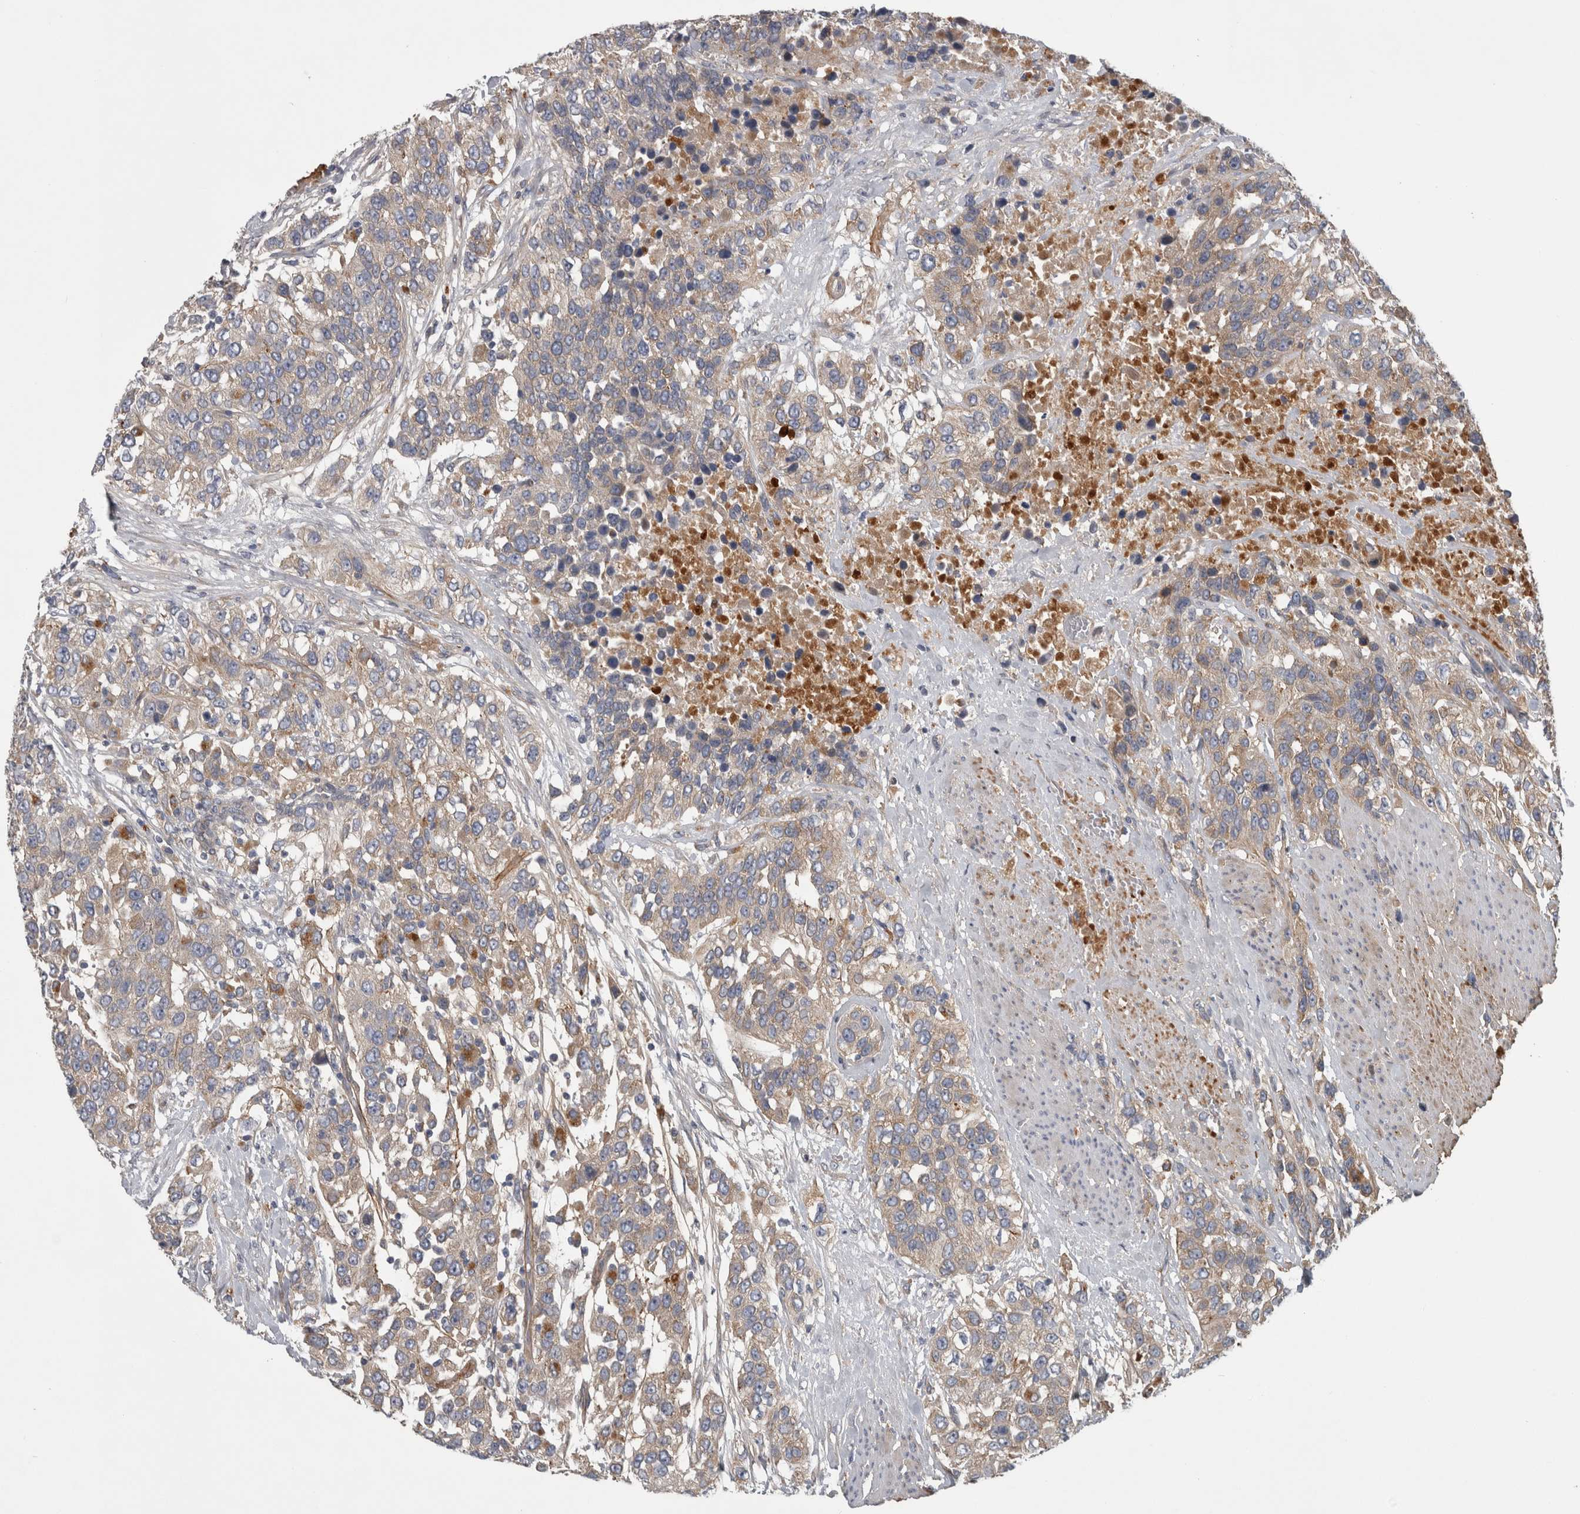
{"staining": {"intensity": "weak", "quantity": "25%-75%", "location": "cytoplasmic/membranous"}, "tissue": "urothelial cancer", "cell_type": "Tumor cells", "image_type": "cancer", "snomed": [{"axis": "morphology", "description": "Urothelial carcinoma, High grade"}, {"axis": "topography", "description": "Urinary bladder"}], "caption": "This is a histology image of immunohistochemistry staining of high-grade urothelial carcinoma, which shows weak positivity in the cytoplasmic/membranous of tumor cells.", "gene": "ATXN2", "patient": {"sex": "female", "age": 80}}